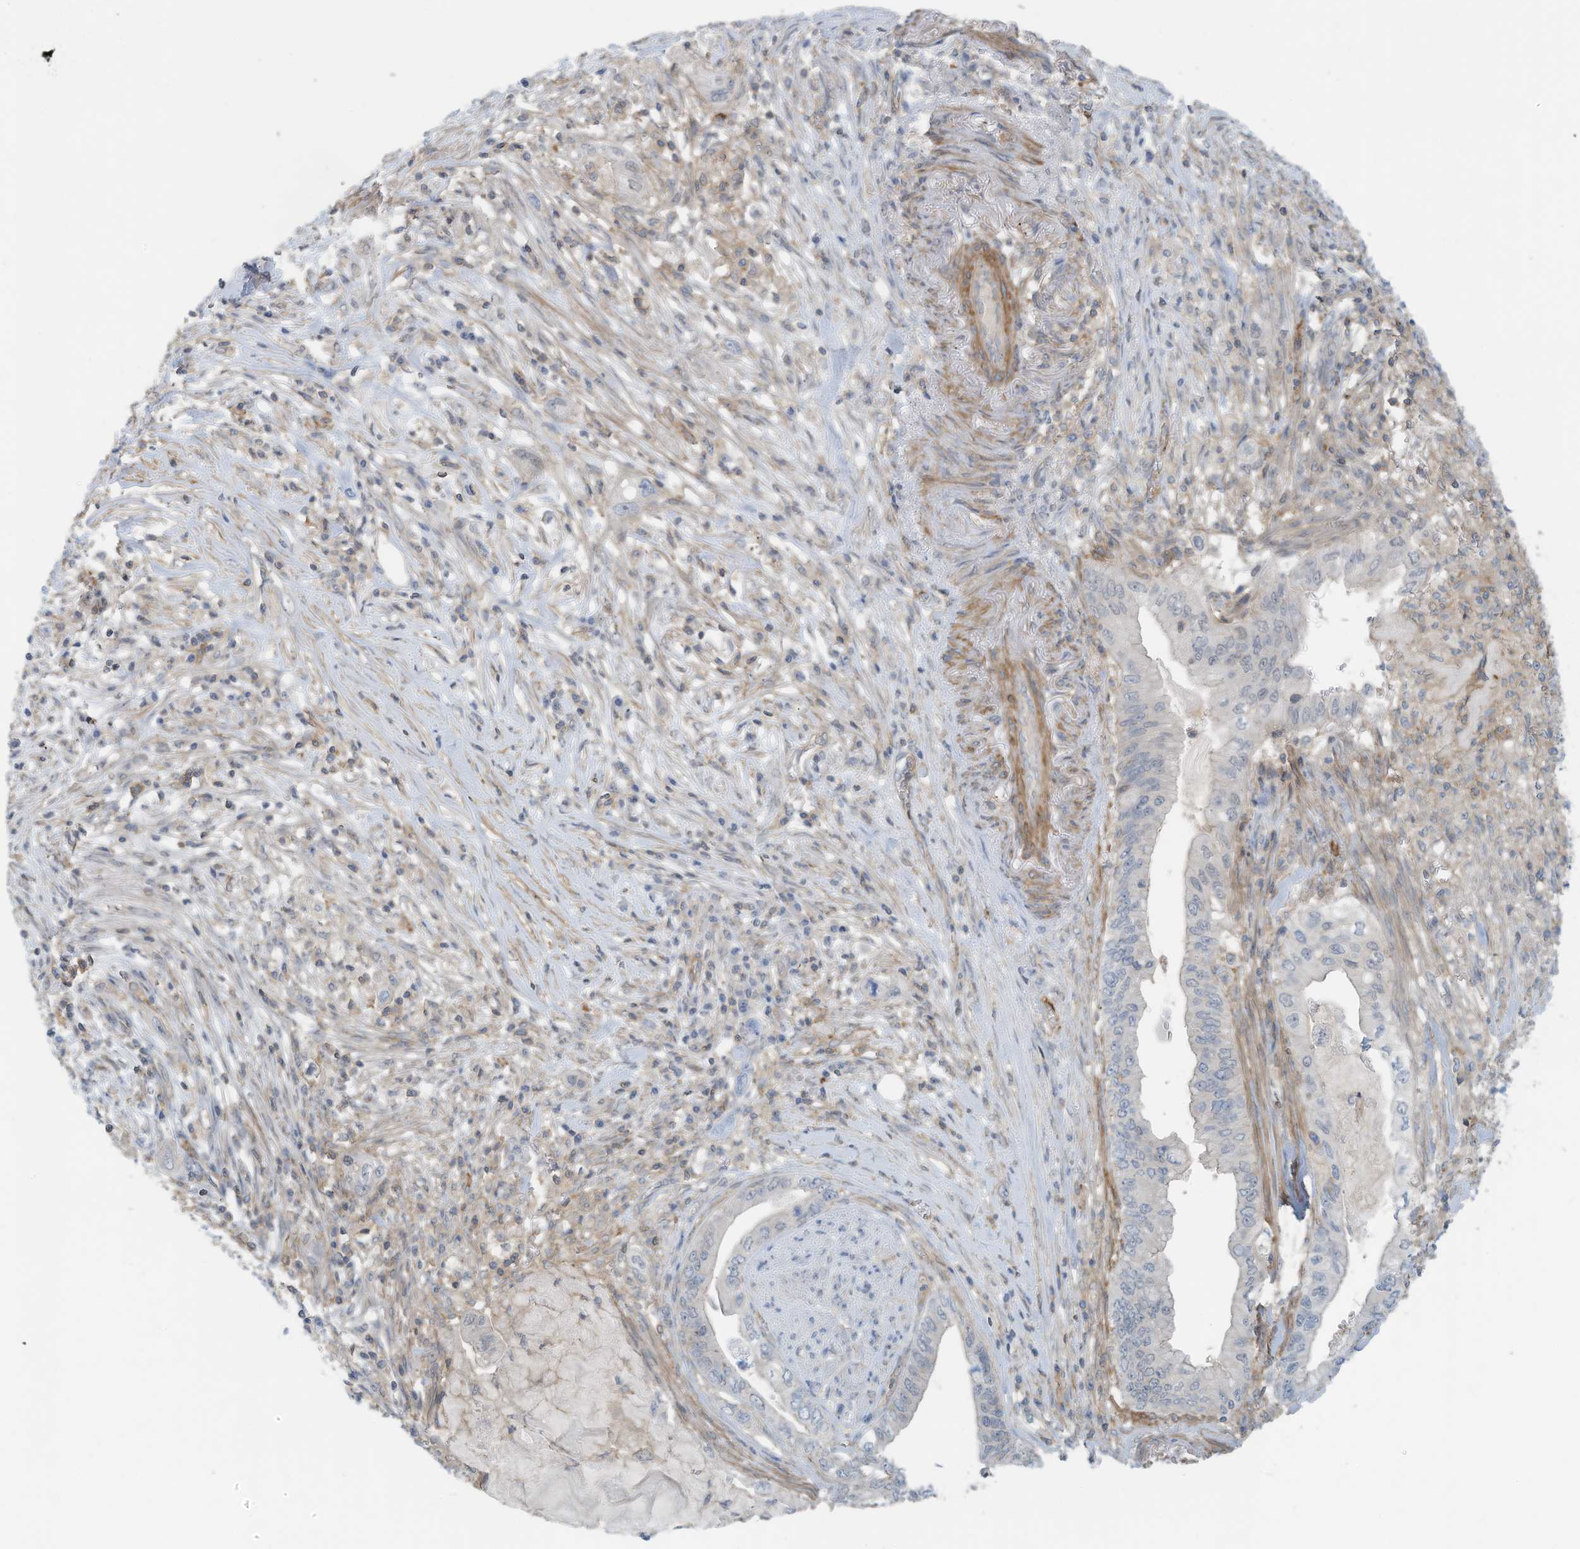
{"staining": {"intensity": "negative", "quantity": "none", "location": "none"}, "tissue": "pancreatic cancer", "cell_type": "Tumor cells", "image_type": "cancer", "snomed": [{"axis": "morphology", "description": "Adenocarcinoma, NOS"}, {"axis": "topography", "description": "Pancreas"}], "caption": "Immunohistochemical staining of human pancreatic cancer (adenocarcinoma) exhibits no significant expression in tumor cells.", "gene": "ZNF846", "patient": {"sex": "female", "age": 73}}